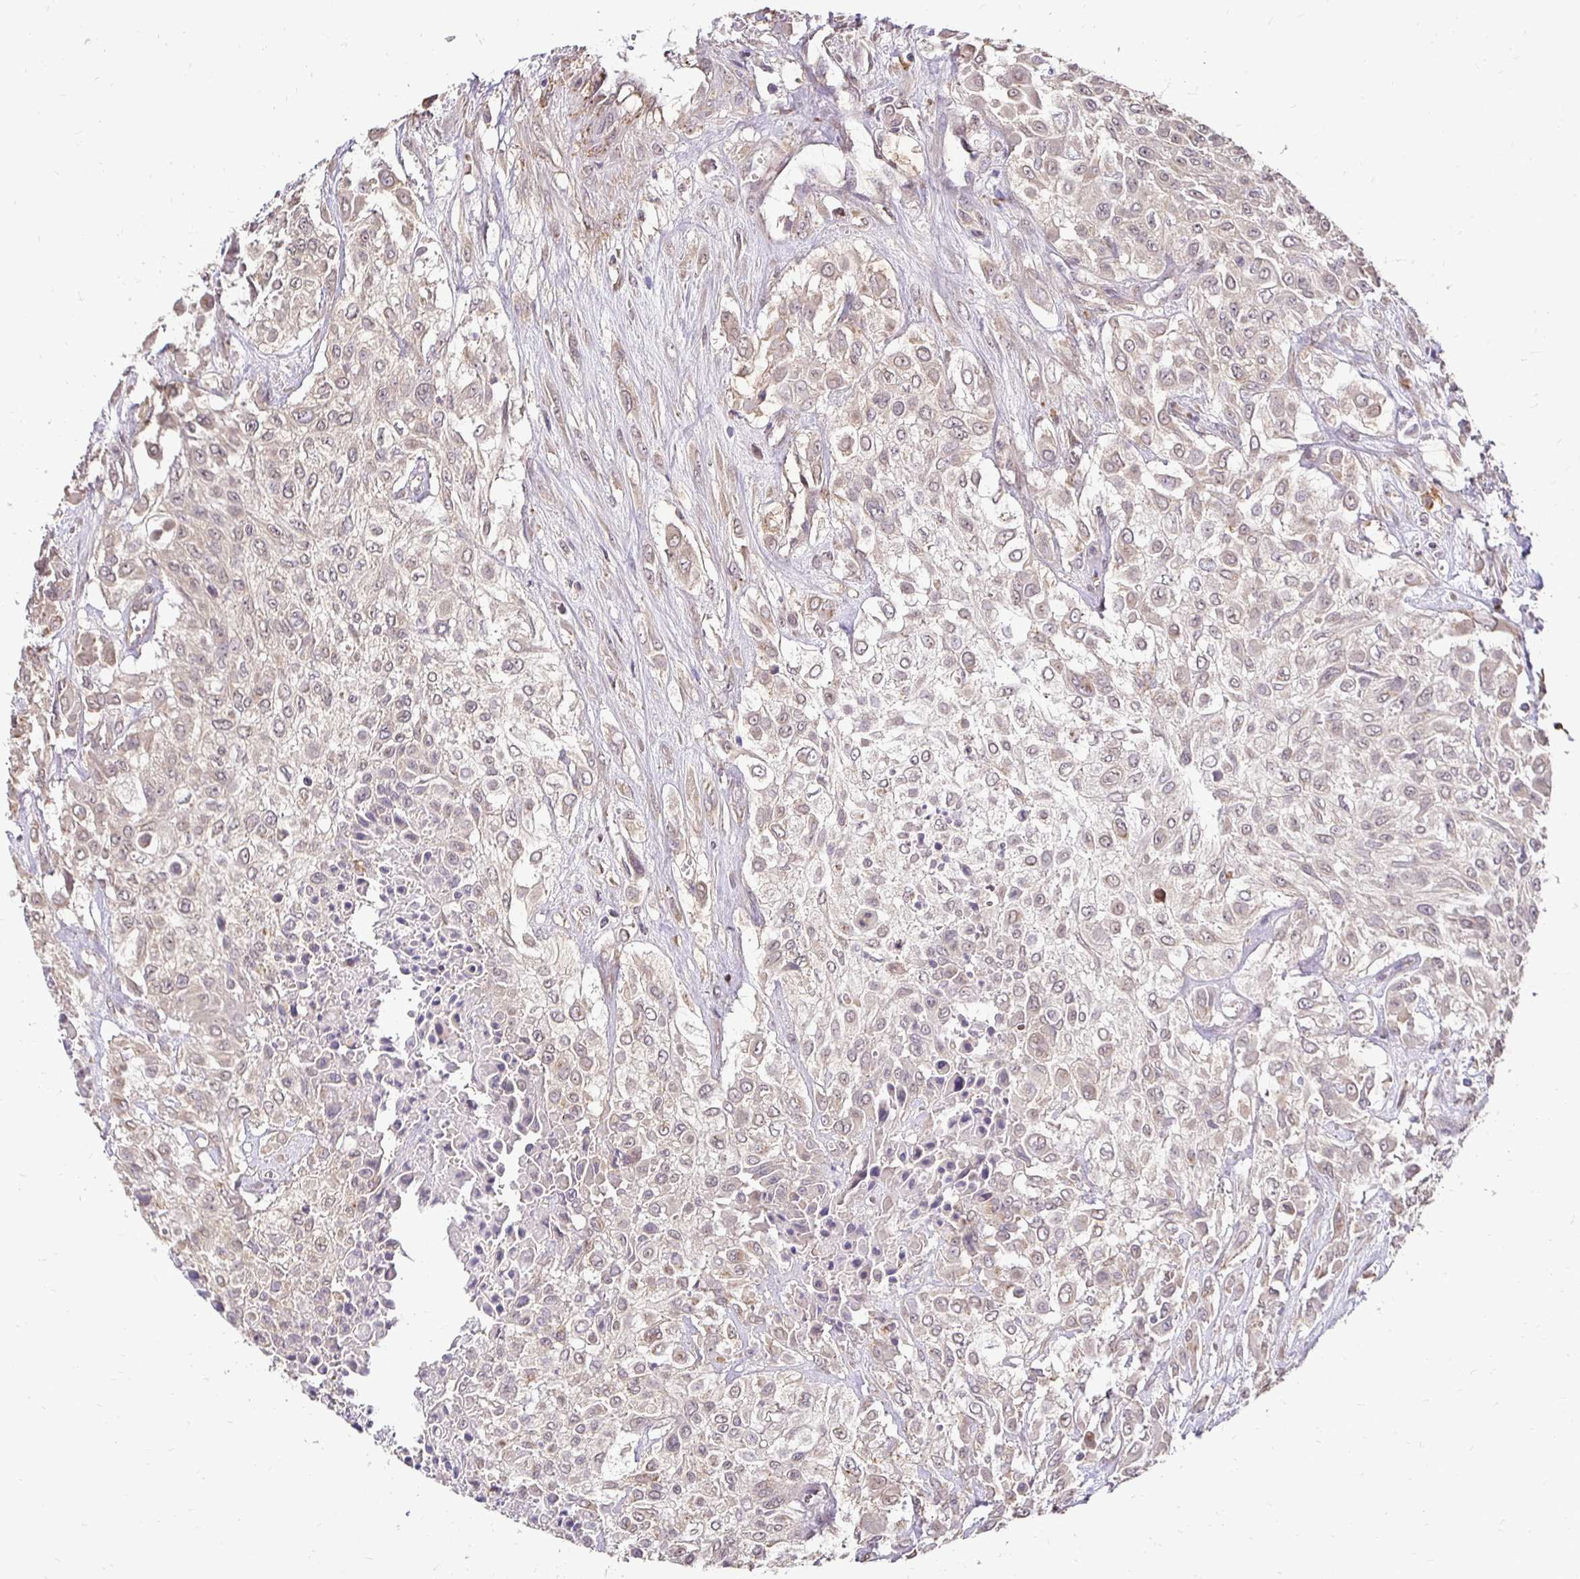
{"staining": {"intensity": "weak", "quantity": "25%-75%", "location": "cytoplasmic/membranous"}, "tissue": "urothelial cancer", "cell_type": "Tumor cells", "image_type": "cancer", "snomed": [{"axis": "morphology", "description": "Urothelial carcinoma, High grade"}, {"axis": "topography", "description": "Urinary bladder"}], "caption": "Immunohistochemical staining of human urothelial cancer shows weak cytoplasmic/membranous protein positivity in approximately 25%-75% of tumor cells.", "gene": "RHEBL1", "patient": {"sex": "male", "age": 57}}